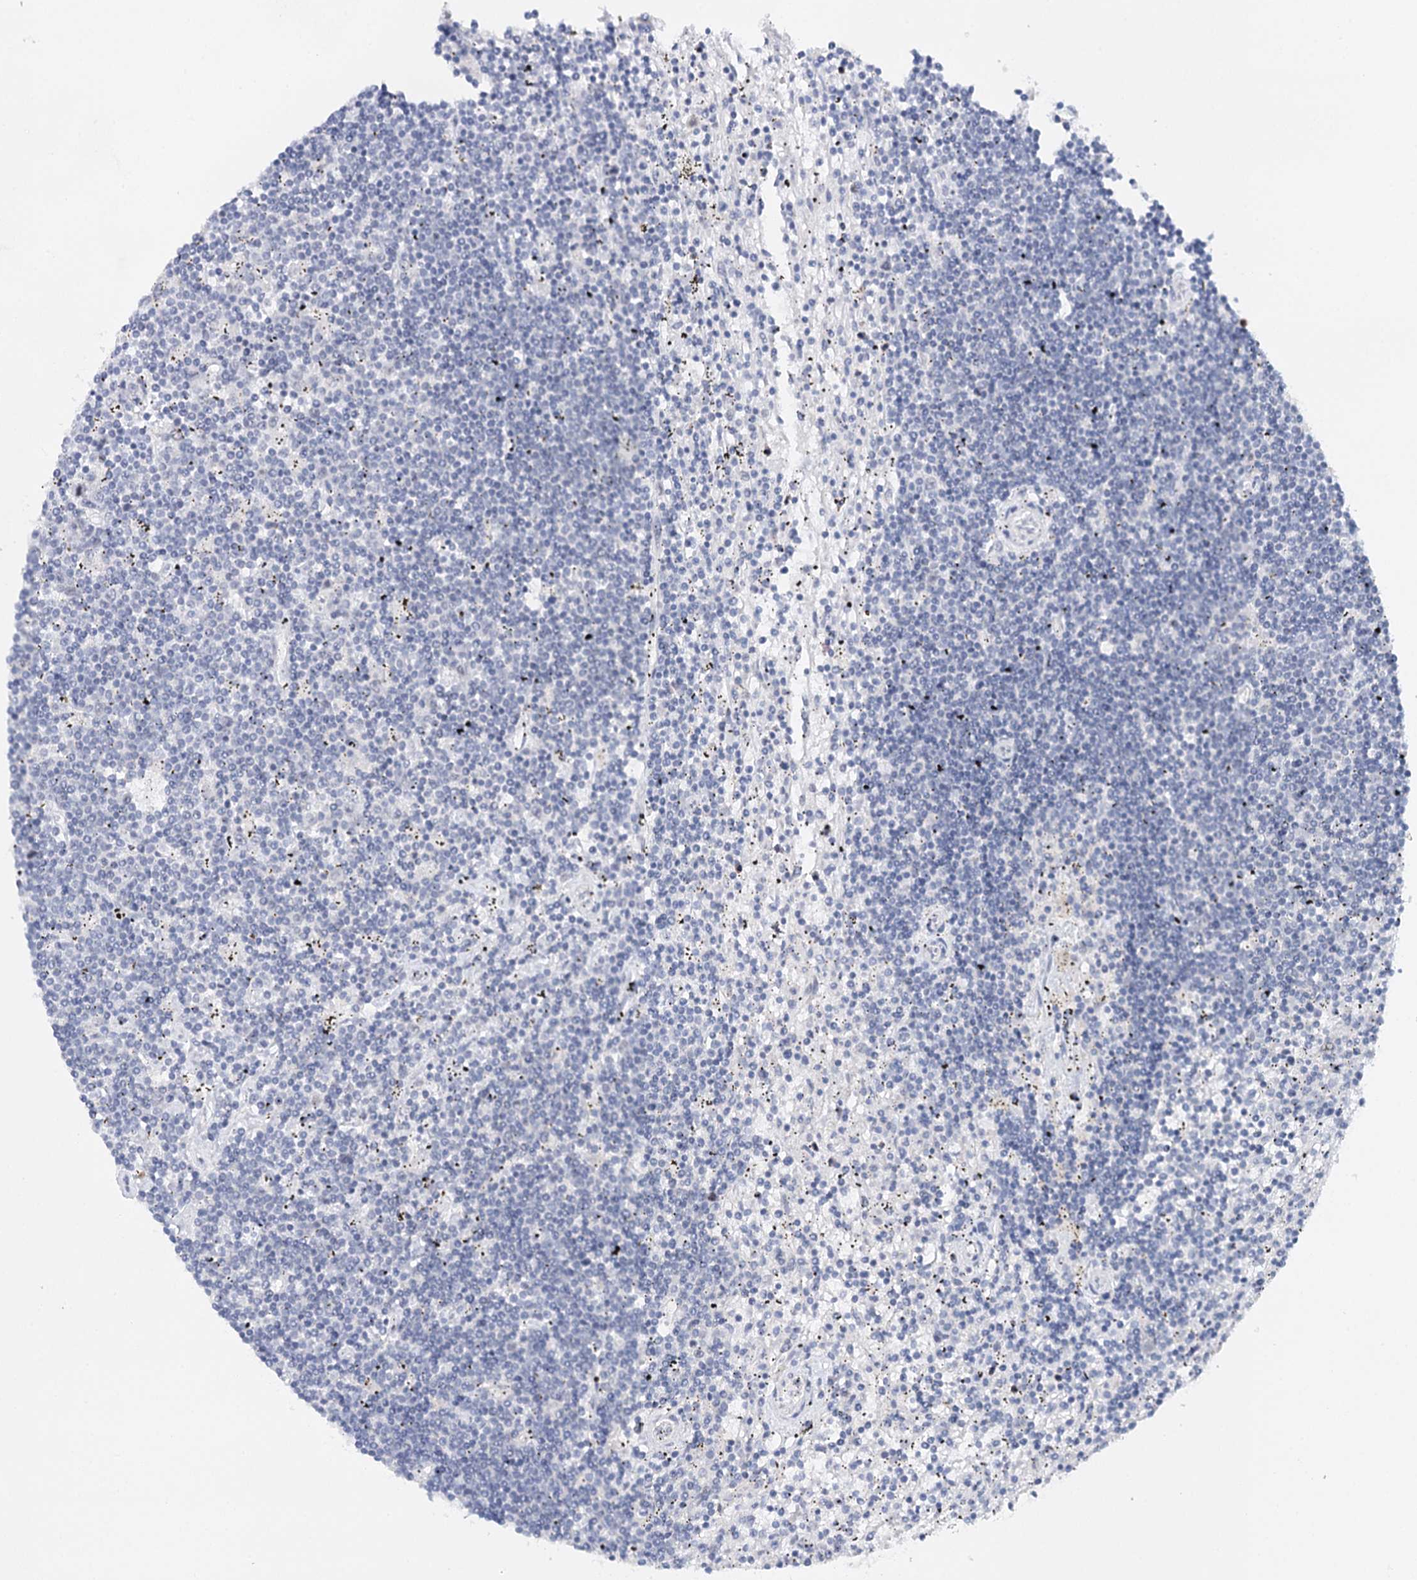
{"staining": {"intensity": "negative", "quantity": "none", "location": "none"}, "tissue": "lymphoma", "cell_type": "Tumor cells", "image_type": "cancer", "snomed": [{"axis": "morphology", "description": "Malignant lymphoma, non-Hodgkin's type, Low grade"}, {"axis": "topography", "description": "Spleen"}], "caption": "The immunohistochemistry (IHC) micrograph has no significant staining in tumor cells of lymphoma tissue.", "gene": "TP53", "patient": {"sex": "male", "age": 76}}